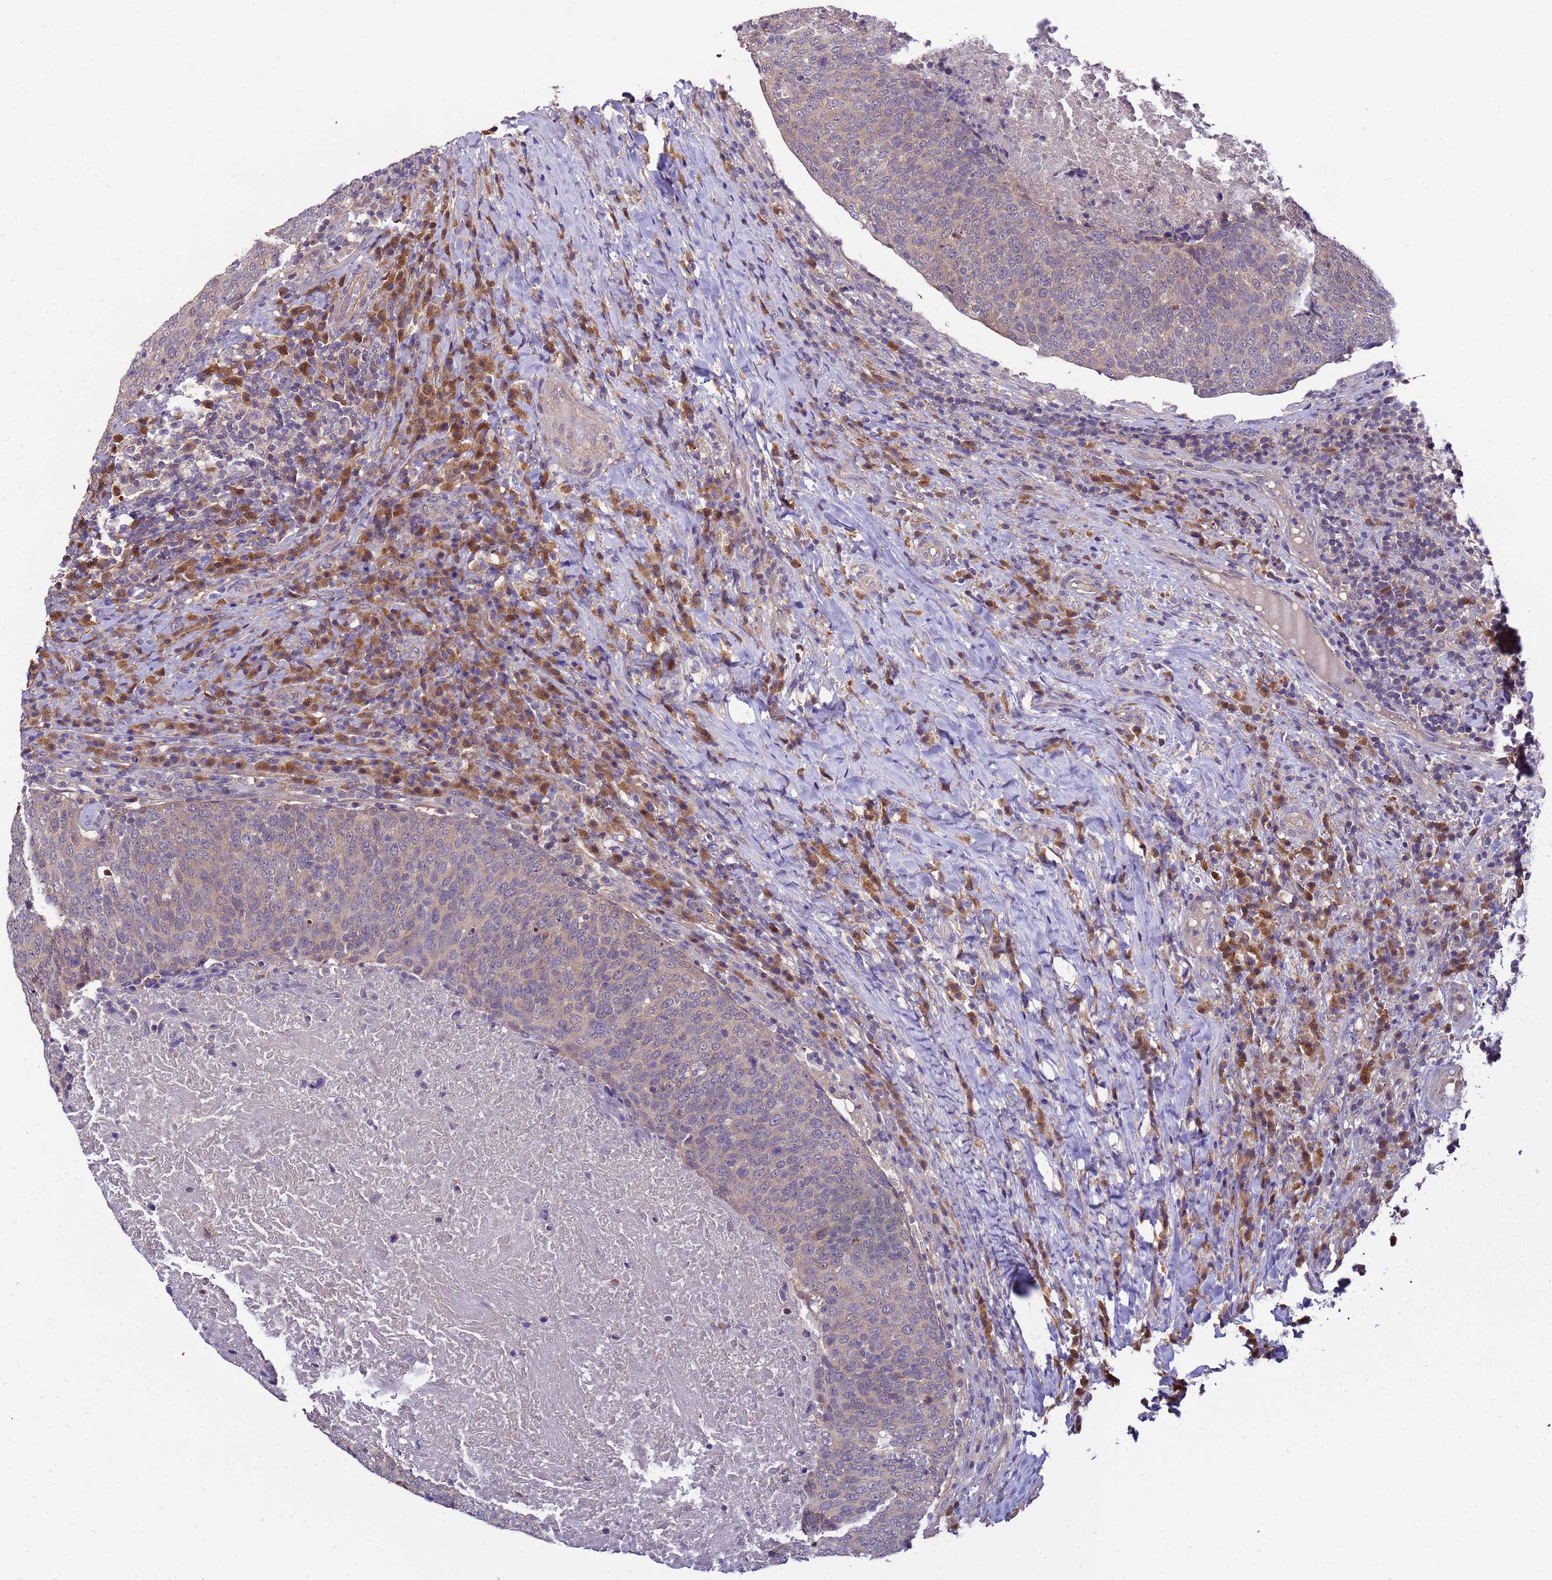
{"staining": {"intensity": "weak", "quantity": "<25%", "location": "cytoplasmic/membranous"}, "tissue": "head and neck cancer", "cell_type": "Tumor cells", "image_type": "cancer", "snomed": [{"axis": "morphology", "description": "Squamous cell carcinoma, NOS"}, {"axis": "morphology", "description": "Squamous cell carcinoma, metastatic, NOS"}, {"axis": "topography", "description": "Lymph node"}, {"axis": "topography", "description": "Head-Neck"}], "caption": "A photomicrograph of head and neck metastatic squamous cell carcinoma stained for a protein displays no brown staining in tumor cells.", "gene": "NAXE", "patient": {"sex": "male", "age": 62}}